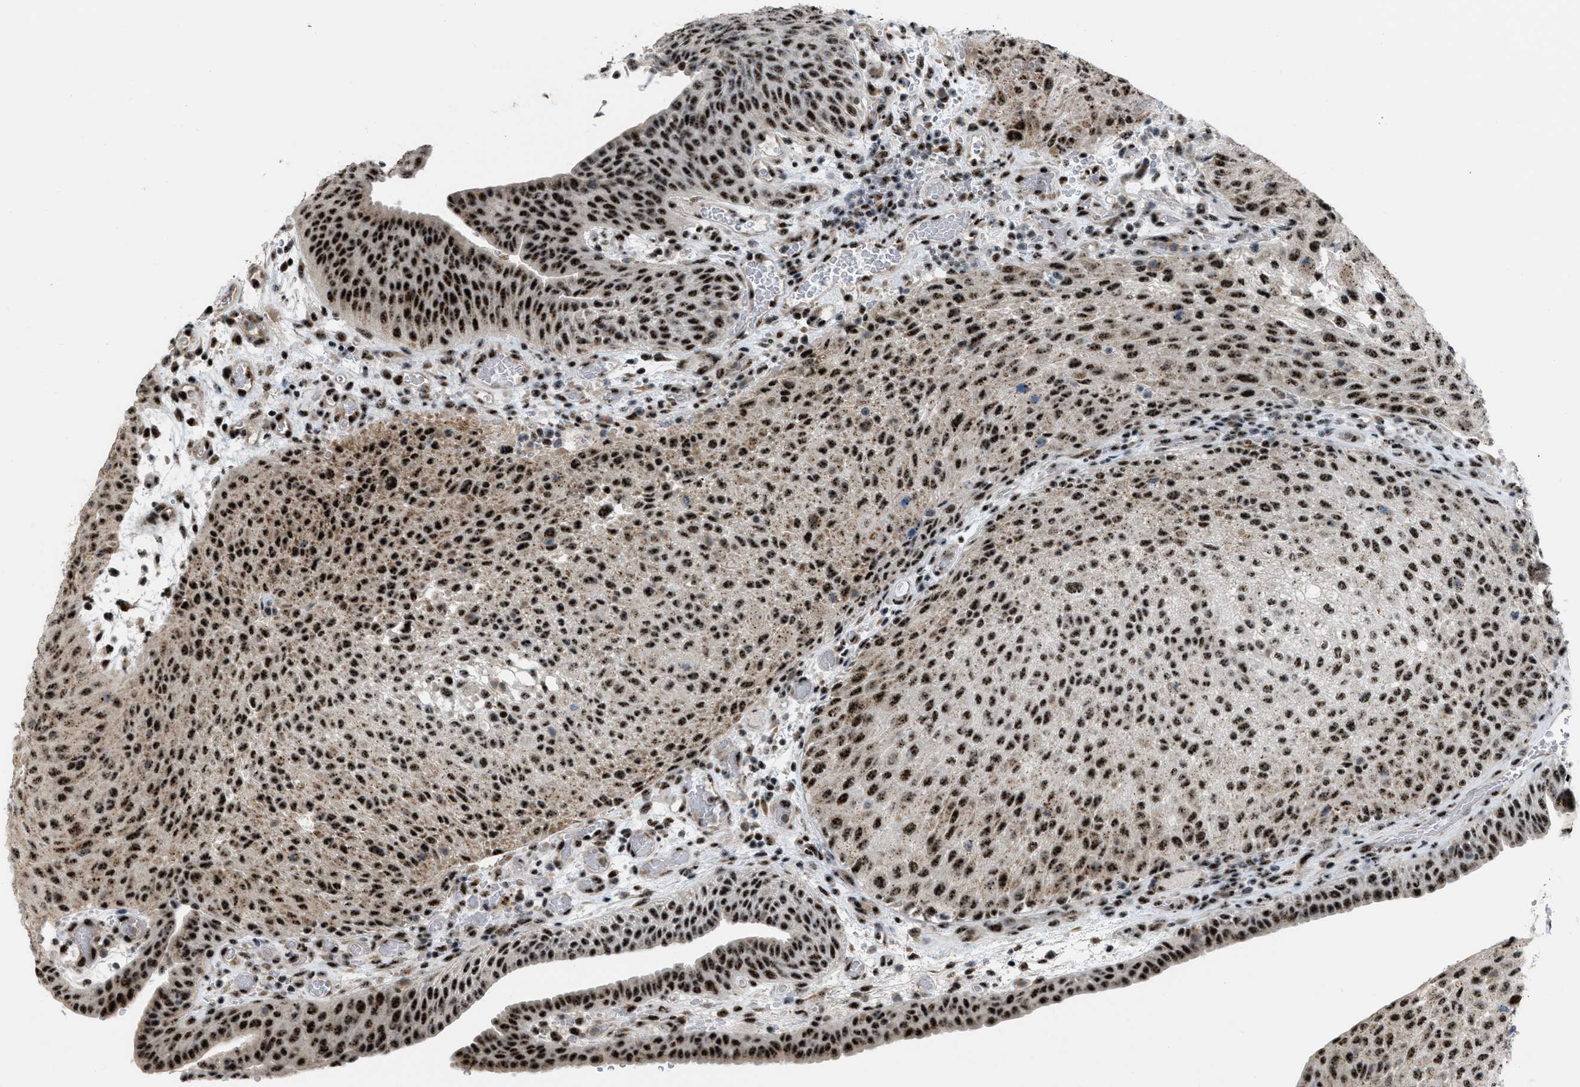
{"staining": {"intensity": "strong", "quantity": ">75%", "location": "nuclear"}, "tissue": "urothelial cancer", "cell_type": "Tumor cells", "image_type": "cancer", "snomed": [{"axis": "morphology", "description": "Urothelial carcinoma, Low grade"}, {"axis": "morphology", "description": "Urothelial carcinoma, High grade"}, {"axis": "topography", "description": "Urinary bladder"}], "caption": "There is high levels of strong nuclear expression in tumor cells of low-grade urothelial carcinoma, as demonstrated by immunohistochemical staining (brown color).", "gene": "CDR2", "patient": {"sex": "male", "age": 35}}